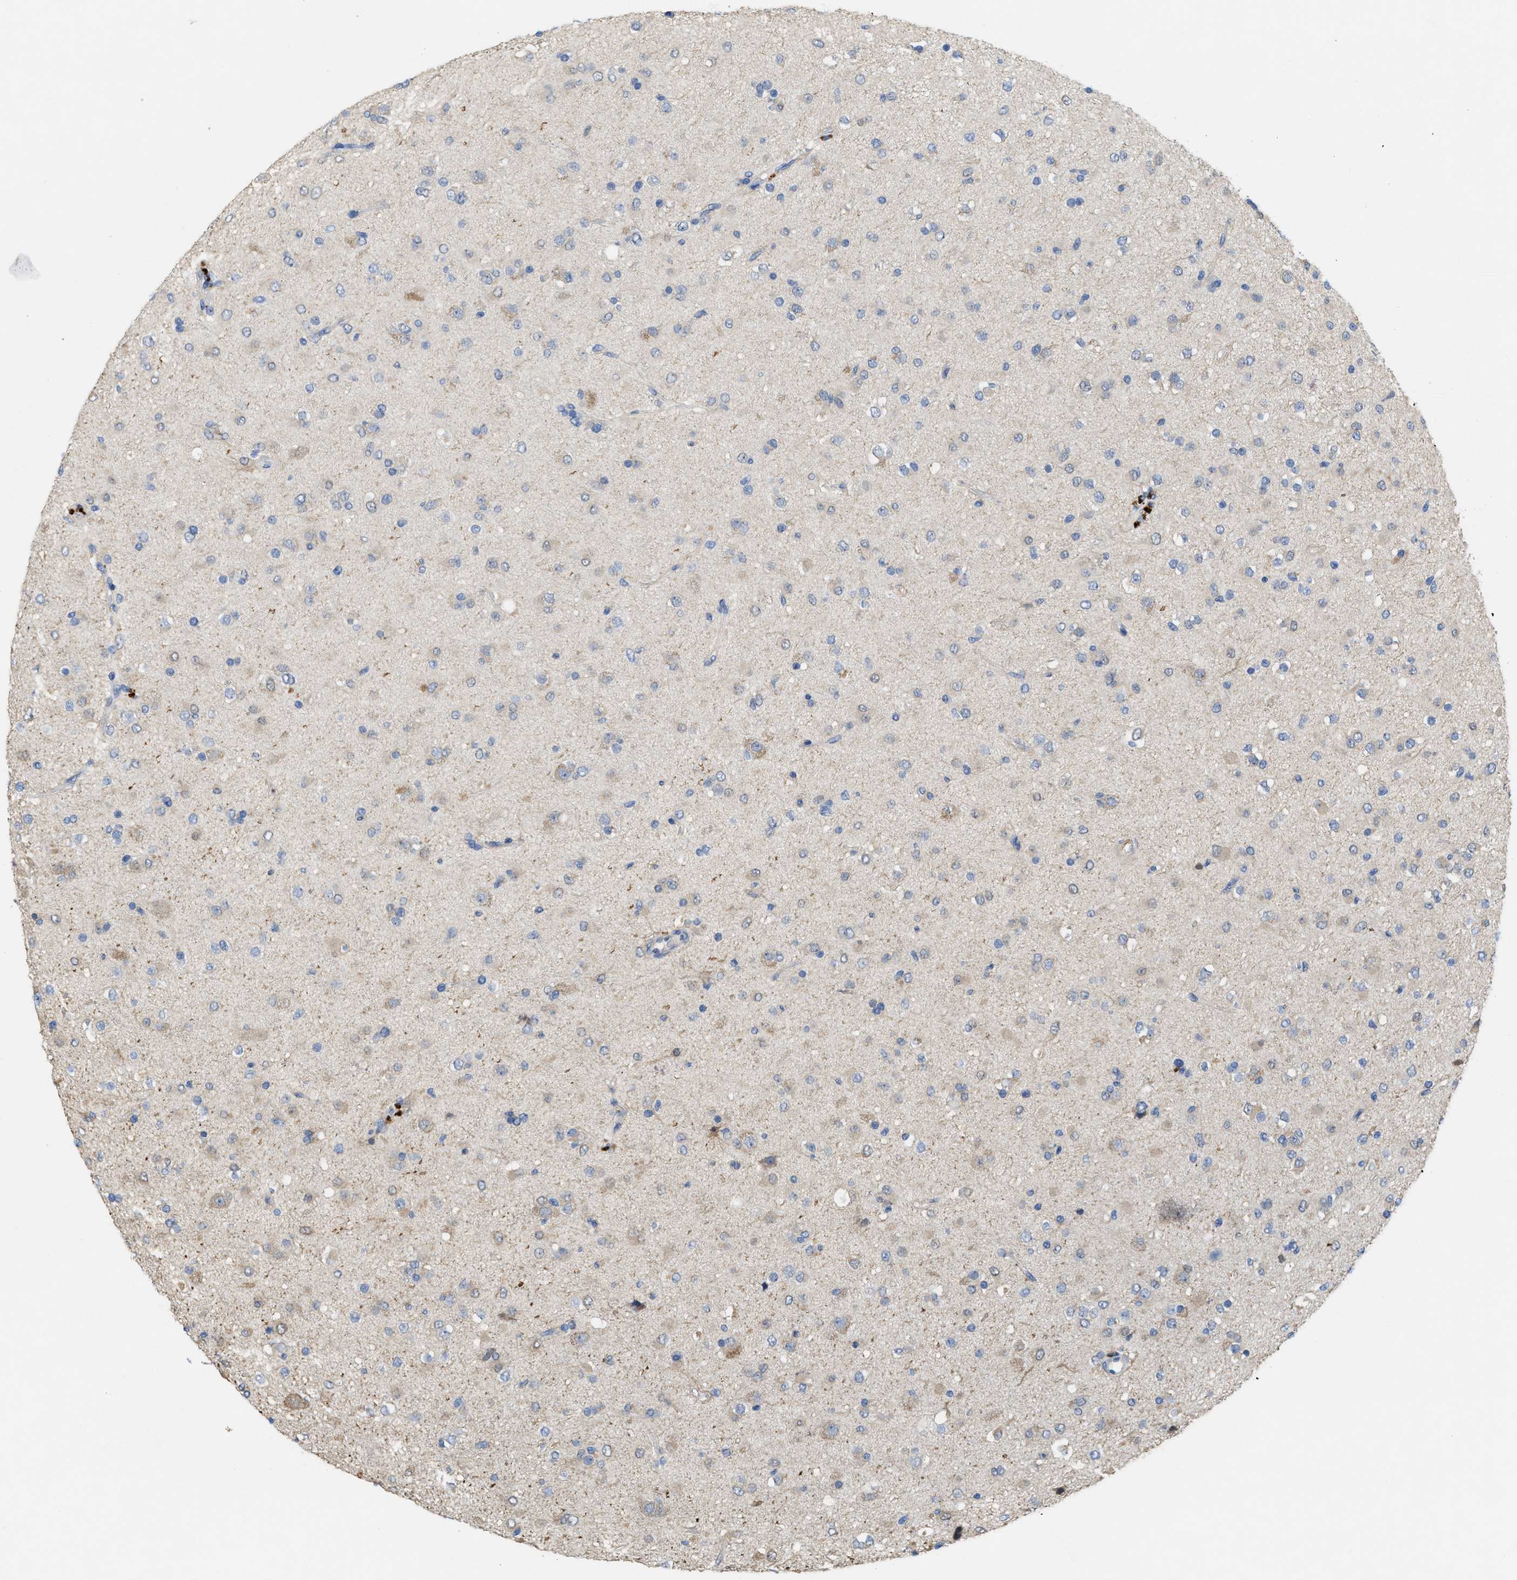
{"staining": {"intensity": "negative", "quantity": "none", "location": "none"}, "tissue": "glioma", "cell_type": "Tumor cells", "image_type": "cancer", "snomed": [{"axis": "morphology", "description": "Glioma, malignant, Low grade"}, {"axis": "topography", "description": "Brain"}], "caption": "Histopathology image shows no significant protein staining in tumor cells of glioma.", "gene": "CPA2", "patient": {"sex": "male", "age": 65}}